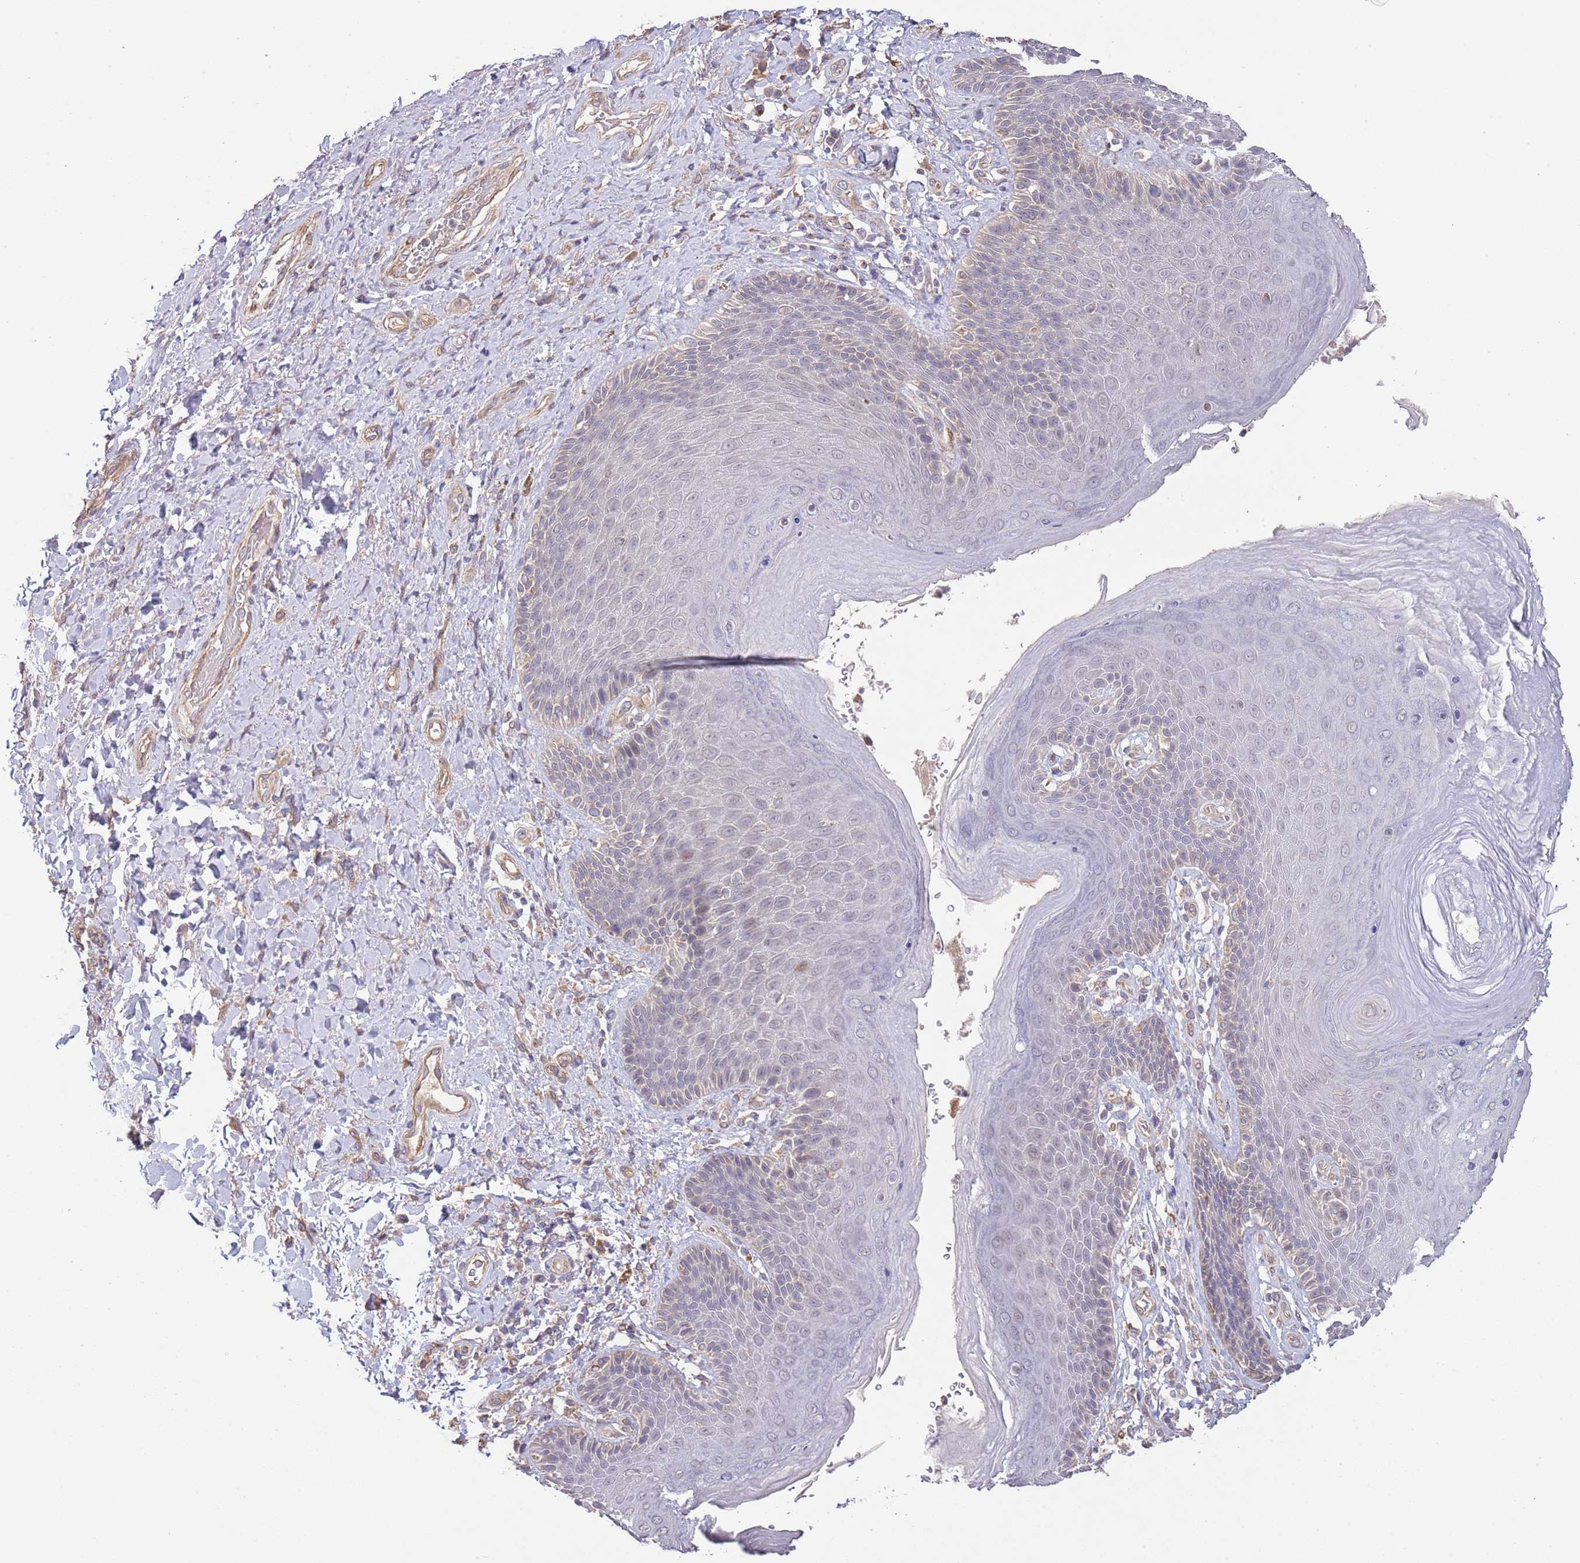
{"staining": {"intensity": "moderate", "quantity": "<25%", "location": "cytoplasmic/membranous"}, "tissue": "skin", "cell_type": "Epidermal cells", "image_type": "normal", "snomed": [{"axis": "morphology", "description": "Normal tissue, NOS"}, {"axis": "topography", "description": "Anal"}], "caption": "Brown immunohistochemical staining in benign human skin demonstrates moderate cytoplasmic/membranous expression in approximately <25% of epidermal cells.", "gene": "IVD", "patient": {"sex": "female", "age": 89}}